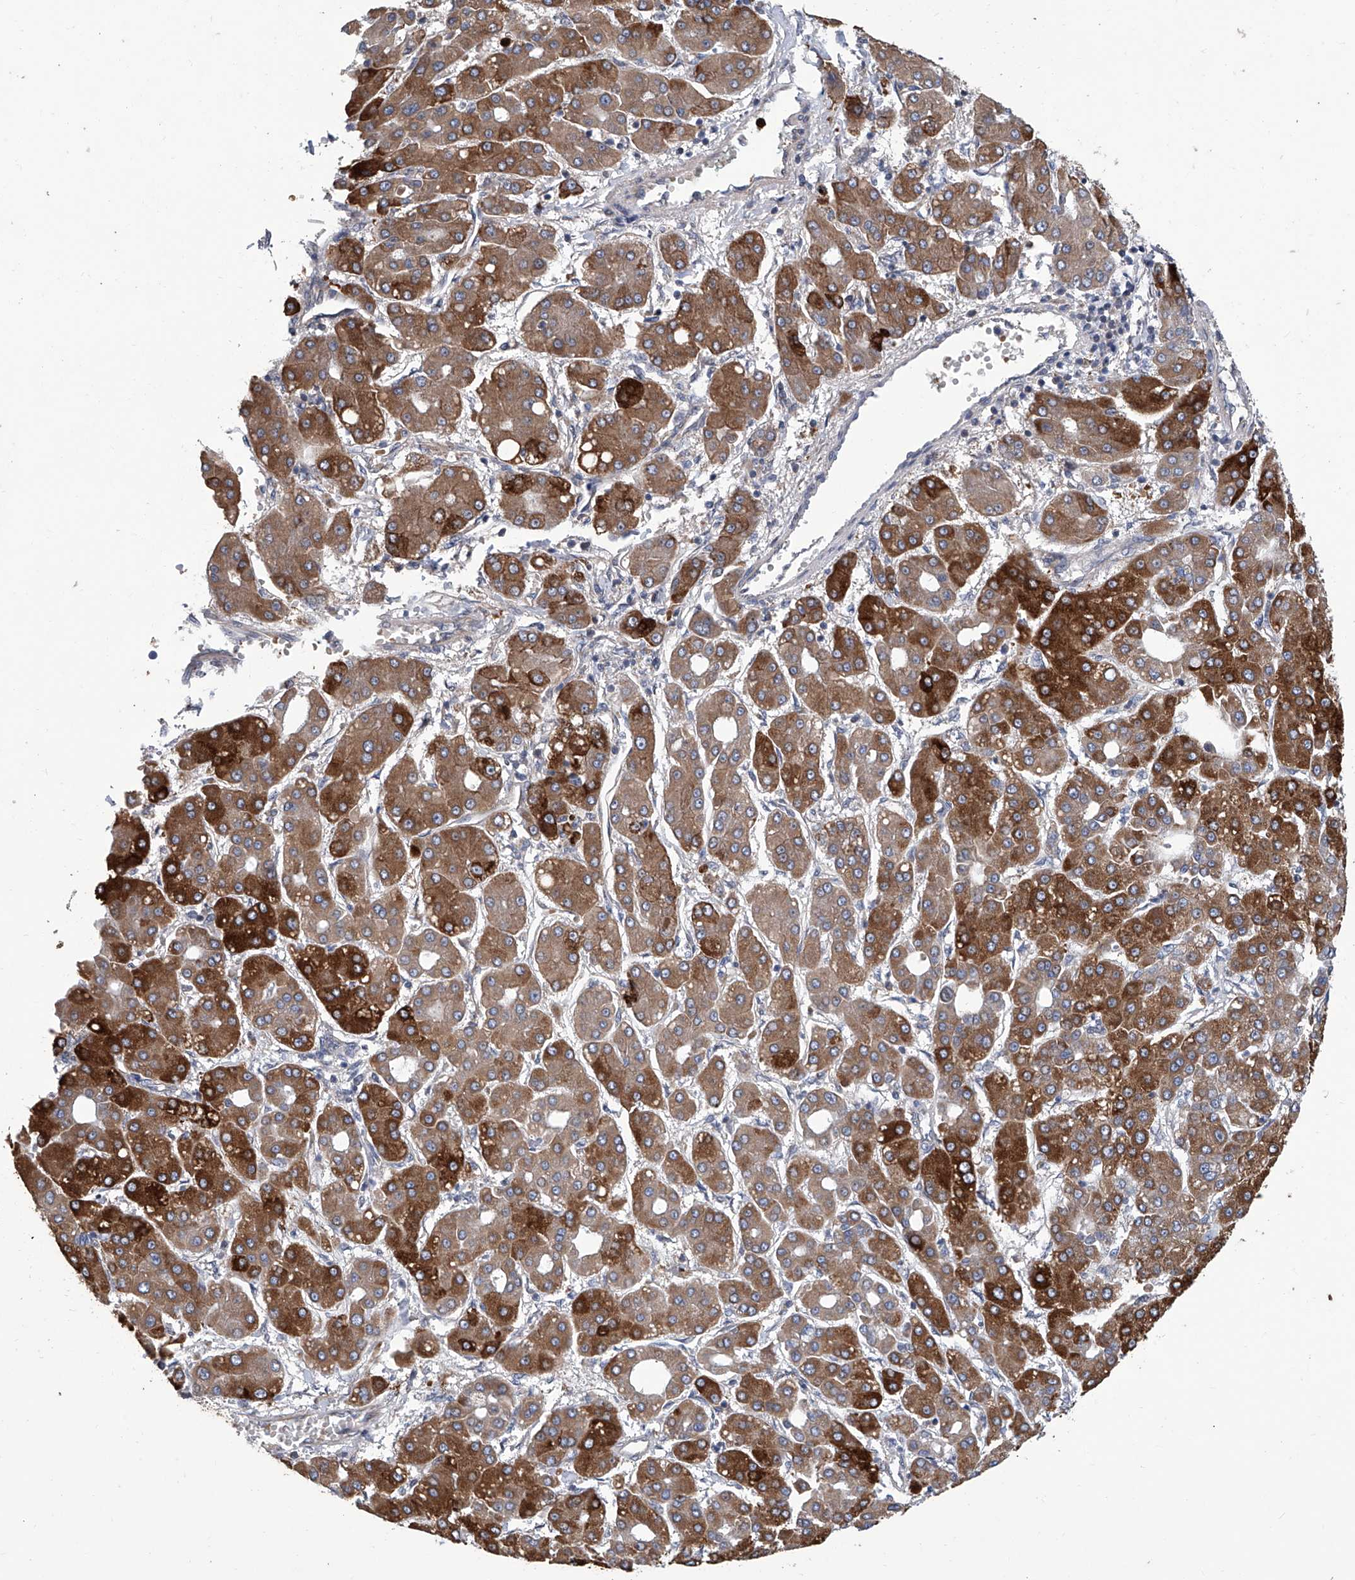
{"staining": {"intensity": "strong", "quantity": ">75%", "location": "cytoplasmic/membranous"}, "tissue": "liver cancer", "cell_type": "Tumor cells", "image_type": "cancer", "snomed": [{"axis": "morphology", "description": "Carcinoma, Hepatocellular, NOS"}, {"axis": "topography", "description": "Liver"}], "caption": "Immunohistochemical staining of human hepatocellular carcinoma (liver) displays strong cytoplasmic/membranous protein staining in about >75% of tumor cells. (DAB (3,3'-diaminobenzidine) IHC with brightfield microscopy, high magnification).", "gene": "EIF2D", "patient": {"sex": "male", "age": 65}}